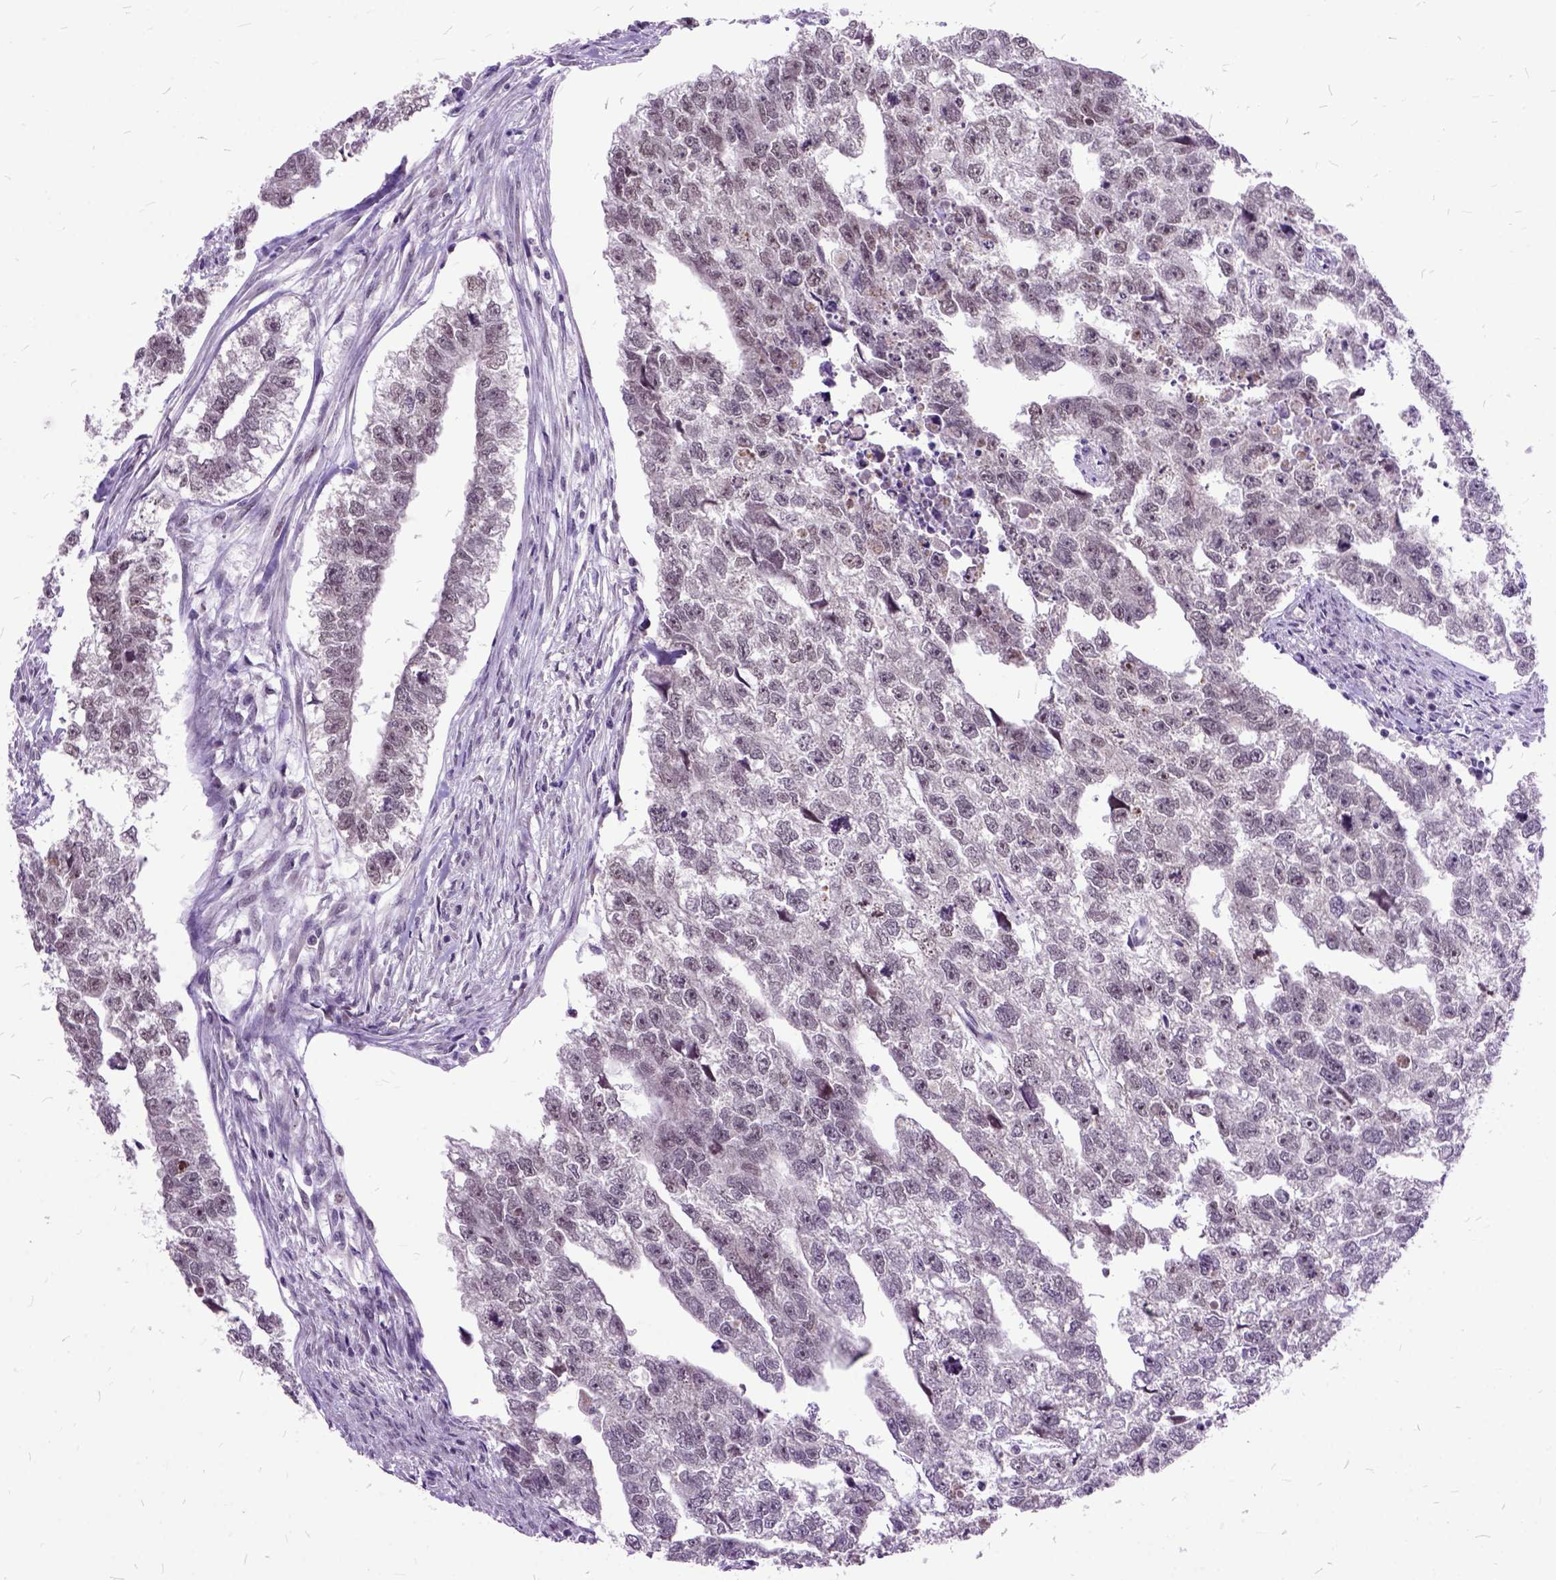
{"staining": {"intensity": "weak", "quantity": ">75%", "location": "nuclear"}, "tissue": "testis cancer", "cell_type": "Tumor cells", "image_type": "cancer", "snomed": [{"axis": "morphology", "description": "Carcinoma, Embryonal, NOS"}, {"axis": "morphology", "description": "Teratoma, malignant, NOS"}, {"axis": "topography", "description": "Testis"}], "caption": "Protein staining by immunohistochemistry (IHC) shows weak nuclear positivity in approximately >75% of tumor cells in testis cancer (malignant teratoma). (IHC, brightfield microscopy, high magnification).", "gene": "ORC5", "patient": {"sex": "male", "age": 44}}